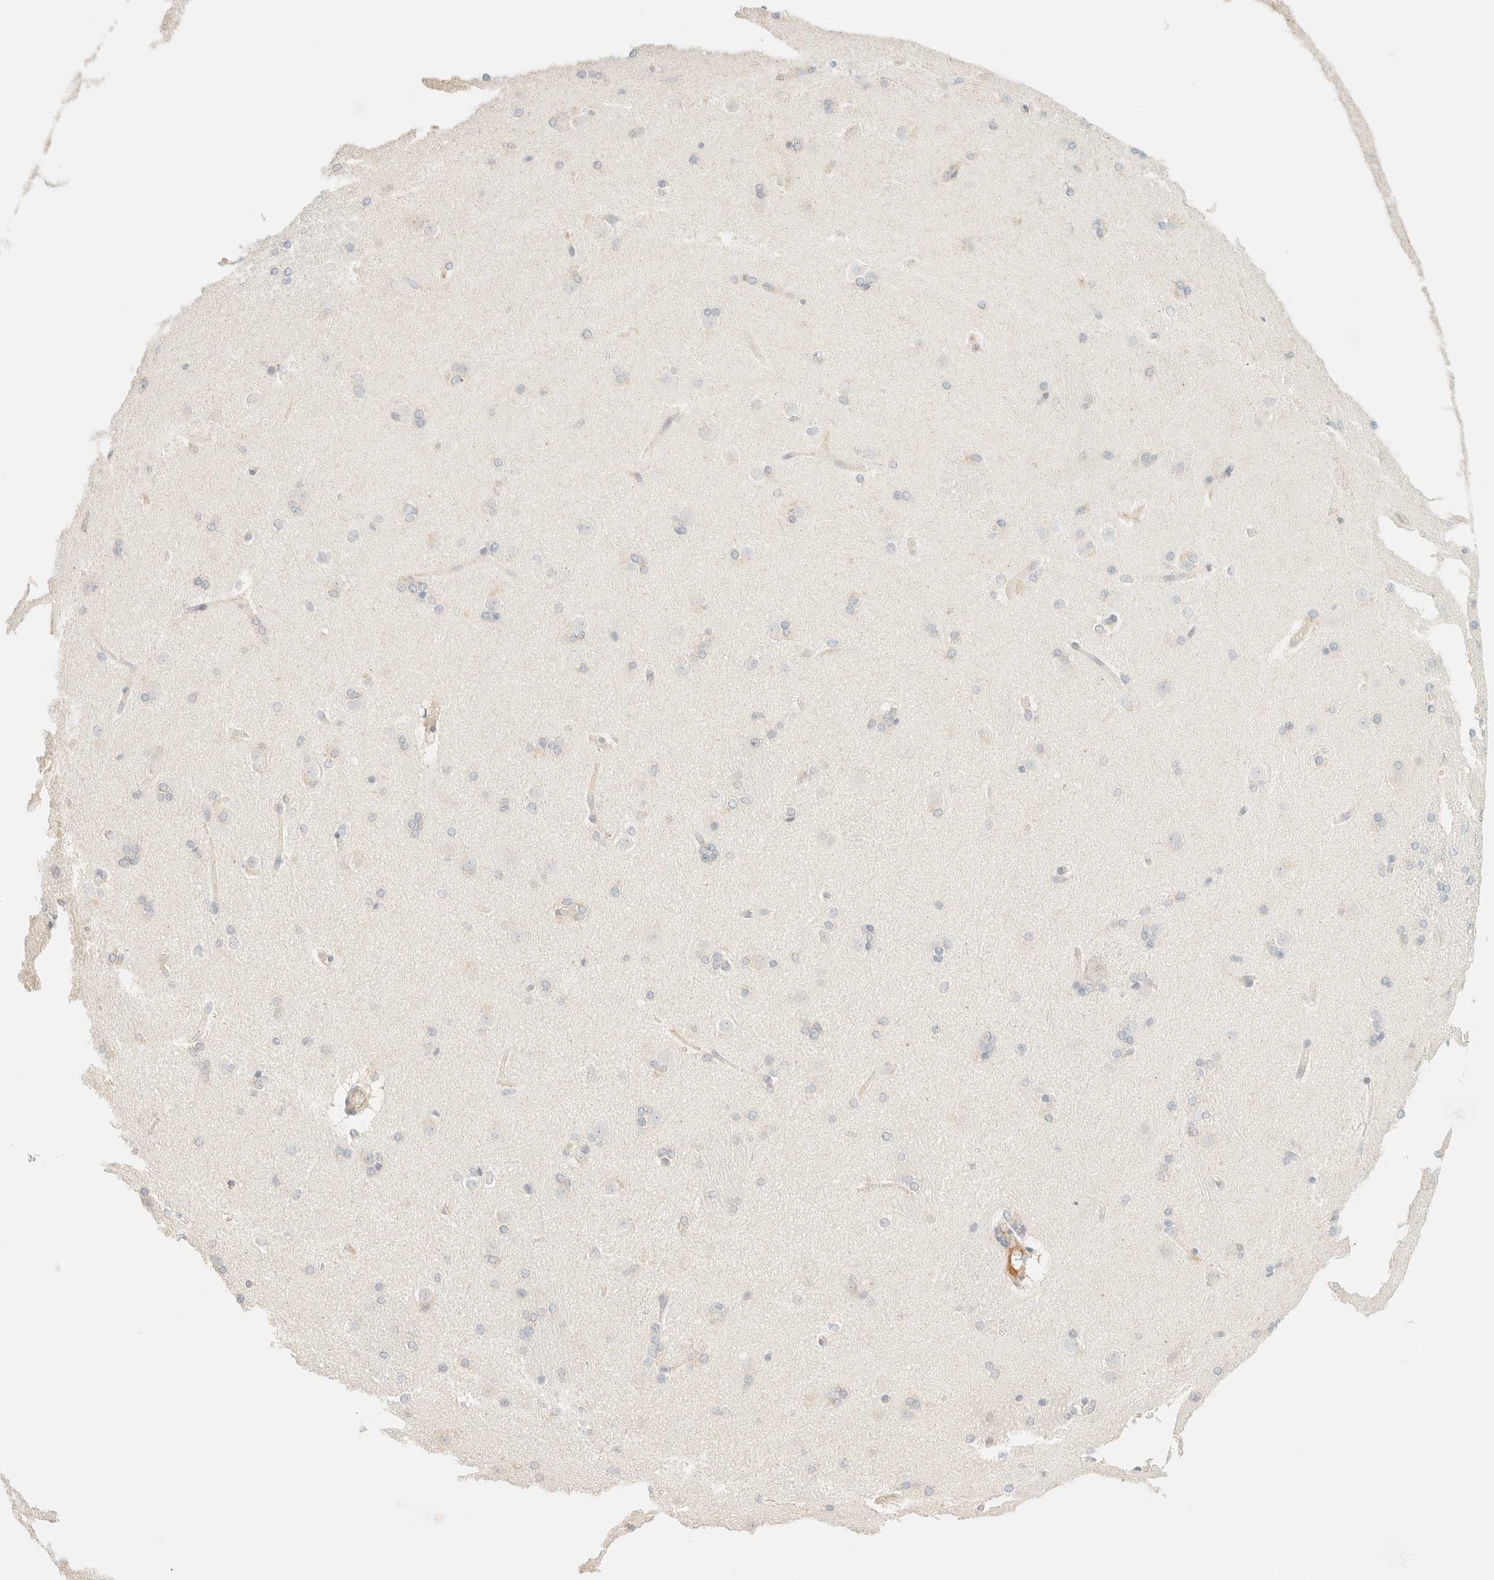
{"staining": {"intensity": "negative", "quantity": "none", "location": "none"}, "tissue": "caudate", "cell_type": "Glial cells", "image_type": "normal", "snomed": [{"axis": "morphology", "description": "Normal tissue, NOS"}, {"axis": "topography", "description": "Lateral ventricle wall"}], "caption": "Protein analysis of benign caudate exhibits no significant positivity in glial cells. (Stains: DAB immunohistochemistry with hematoxylin counter stain, Microscopy: brightfield microscopy at high magnification).", "gene": "FHOD1", "patient": {"sex": "female", "age": 19}}